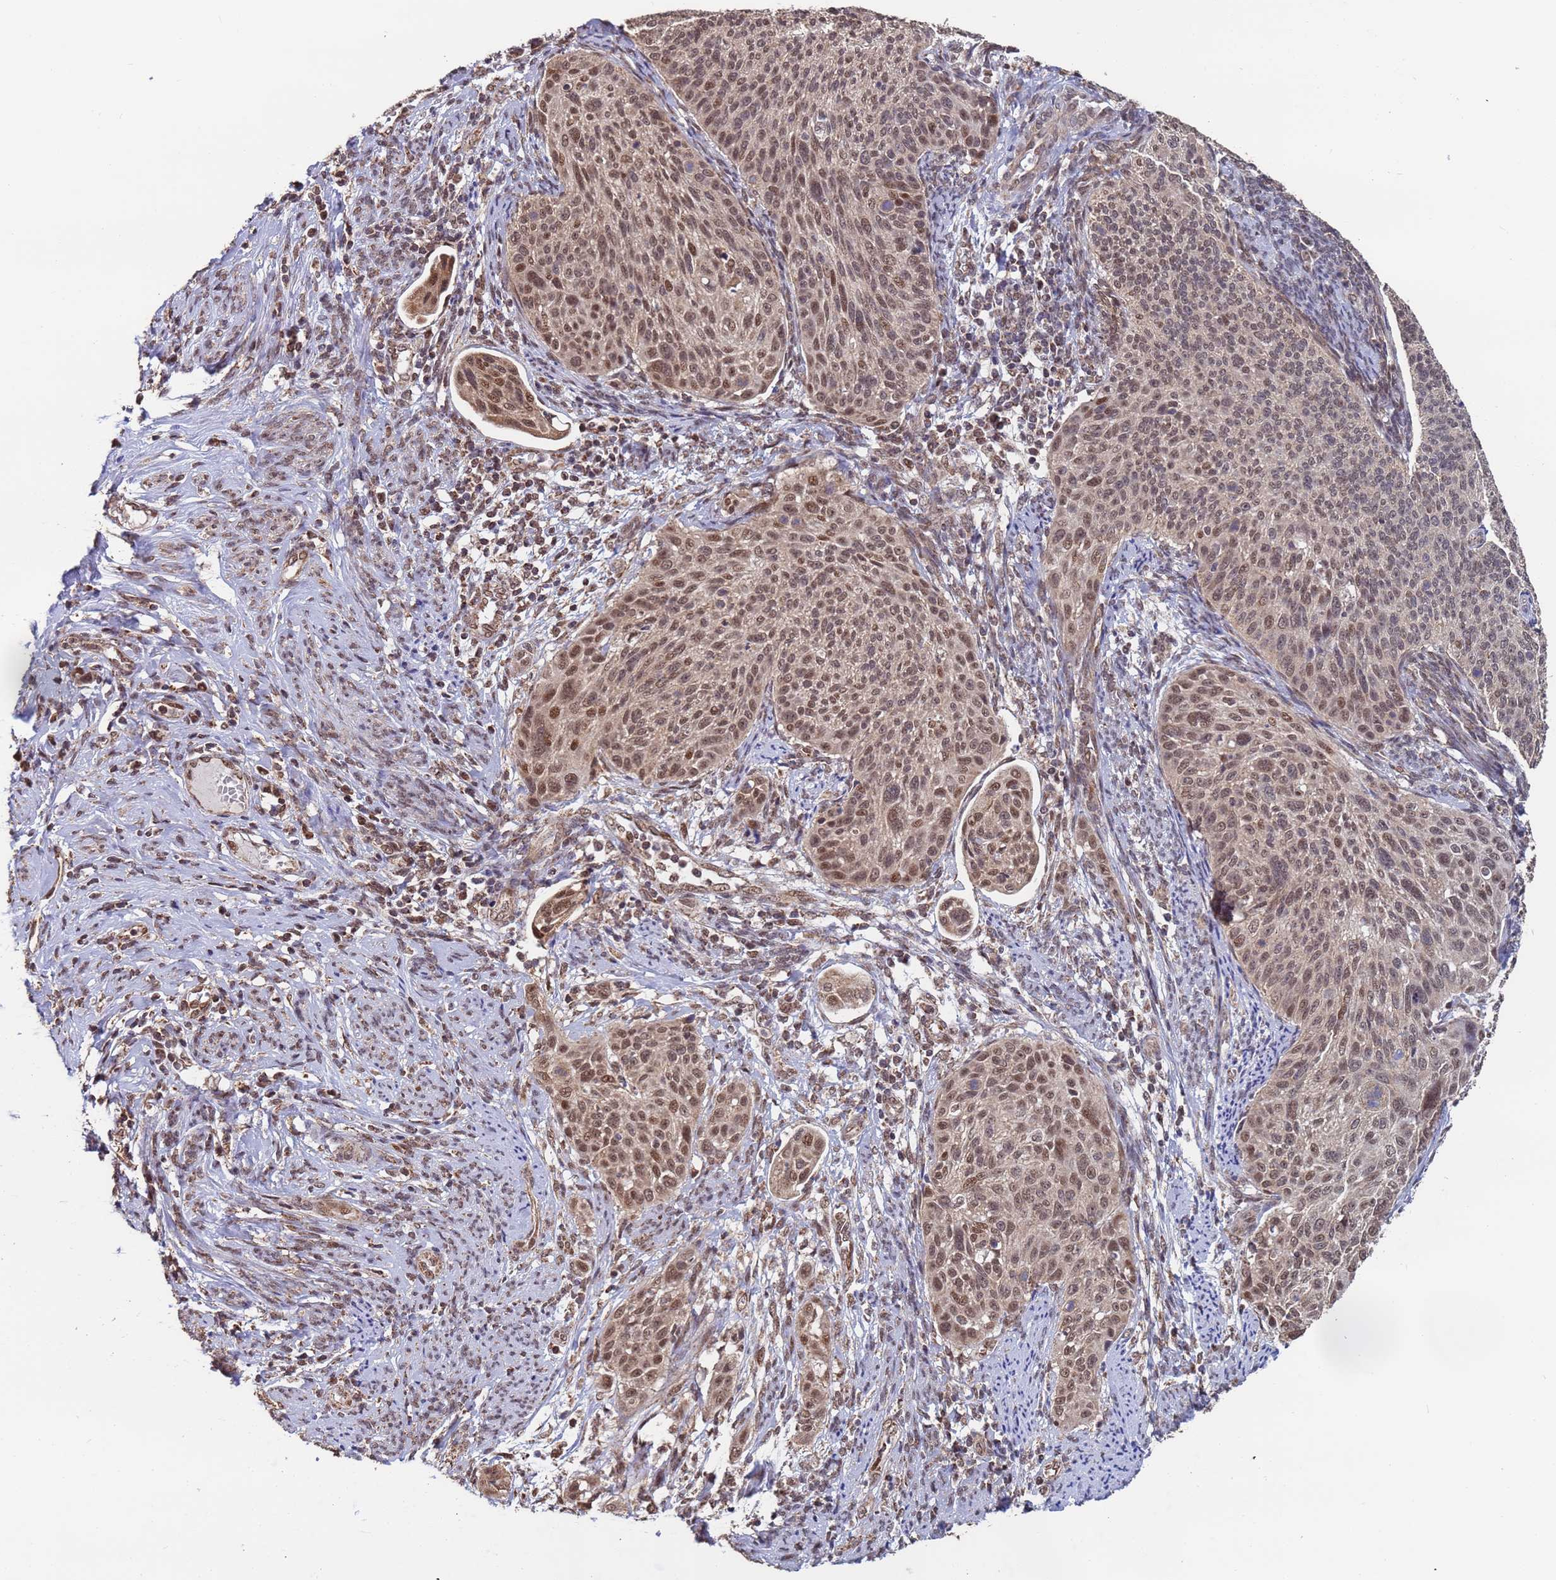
{"staining": {"intensity": "moderate", "quantity": ">75%", "location": "nuclear"}, "tissue": "cervical cancer", "cell_type": "Tumor cells", "image_type": "cancer", "snomed": [{"axis": "morphology", "description": "Squamous cell carcinoma, NOS"}, {"axis": "topography", "description": "Cervix"}], "caption": "Tumor cells reveal medium levels of moderate nuclear positivity in about >75% of cells in human cervical squamous cell carcinoma. Using DAB (3,3'-diaminobenzidine) (brown) and hematoxylin (blue) stains, captured at high magnification using brightfield microscopy.", "gene": "DENND2B", "patient": {"sex": "female", "age": 70}}